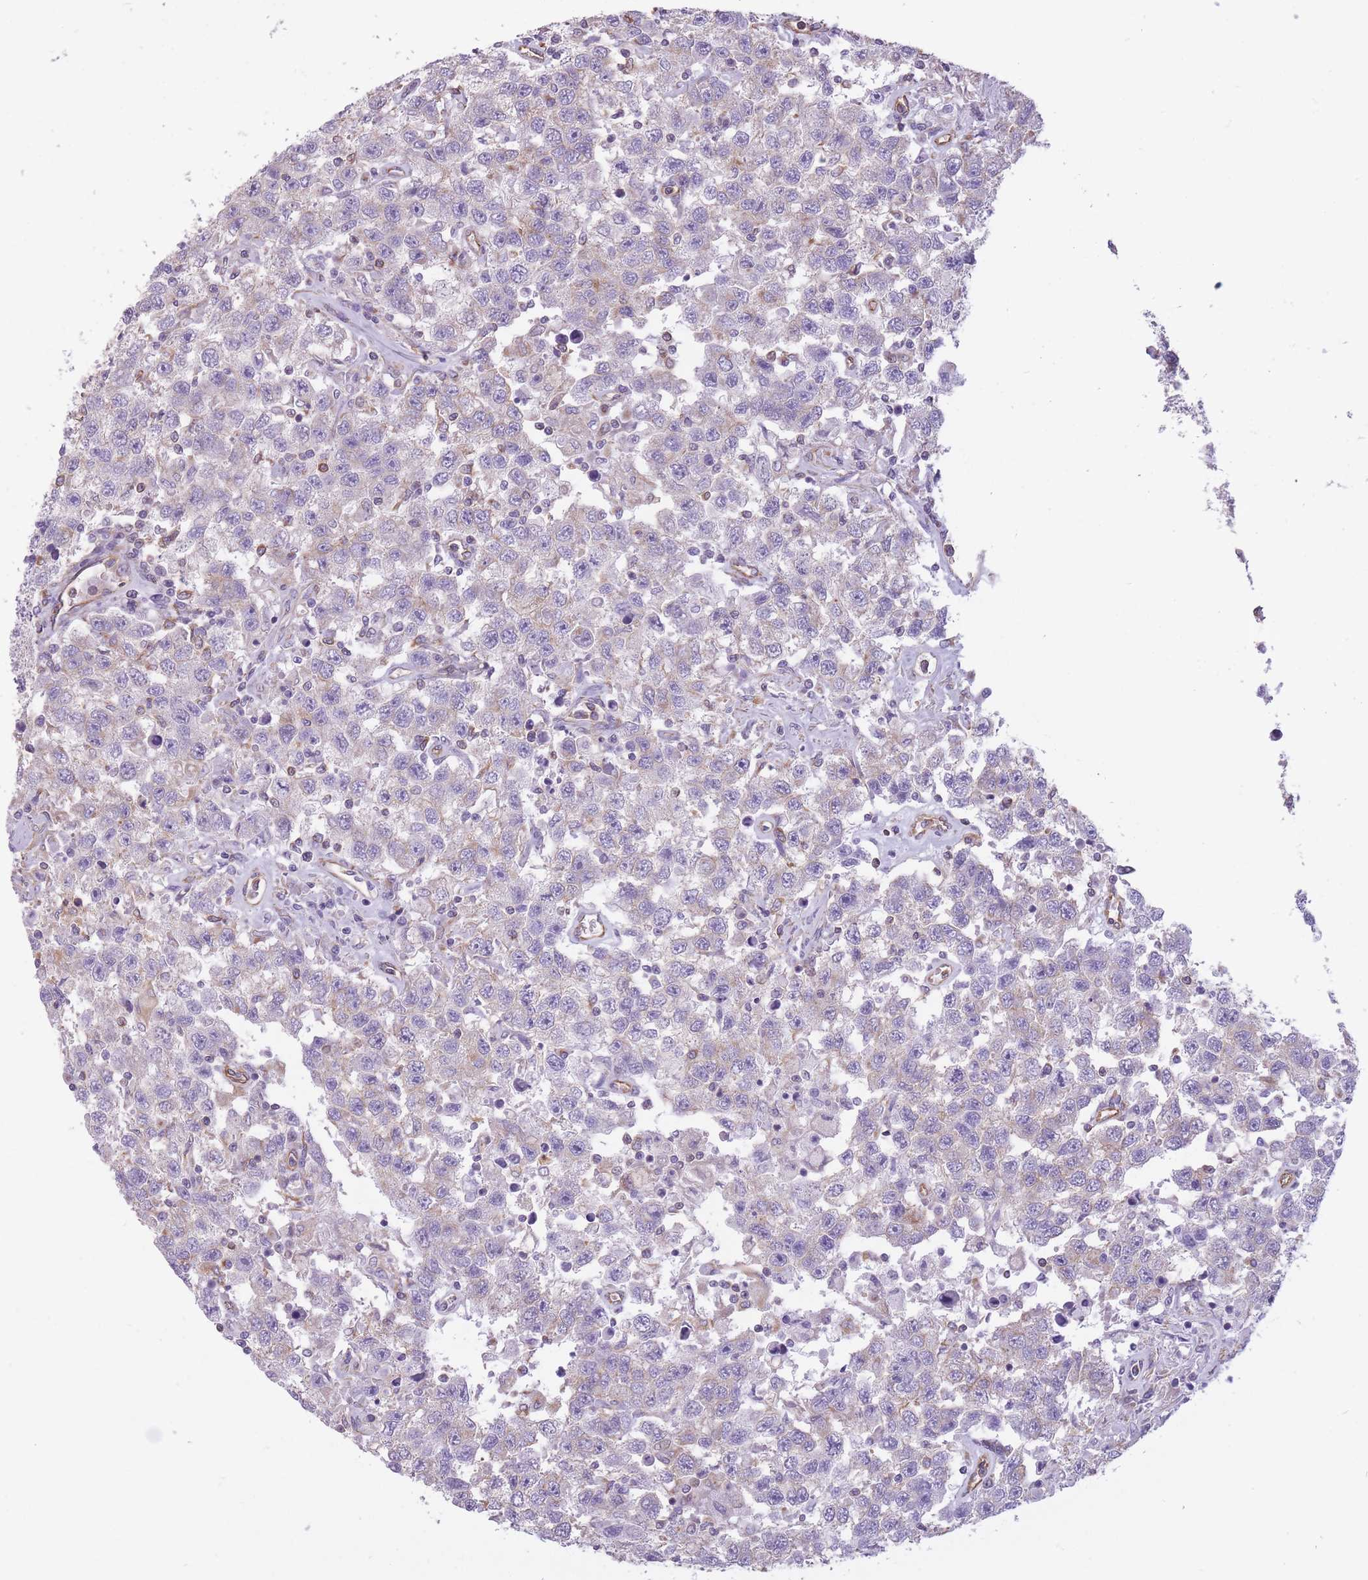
{"staining": {"intensity": "negative", "quantity": "none", "location": "none"}, "tissue": "testis cancer", "cell_type": "Tumor cells", "image_type": "cancer", "snomed": [{"axis": "morphology", "description": "Seminoma, NOS"}, {"axis": "topography", "description": "Testis"}], "caption": "Immunohistochemical staining of seminoma (testis) exhibits no significant staining in tumor cells. (DAB (3,3'-diaminobenzidine) IHC with hematoxylin counter stain).", "gene": "ADD1", "patient": {"sex": "male", "age": 41}}